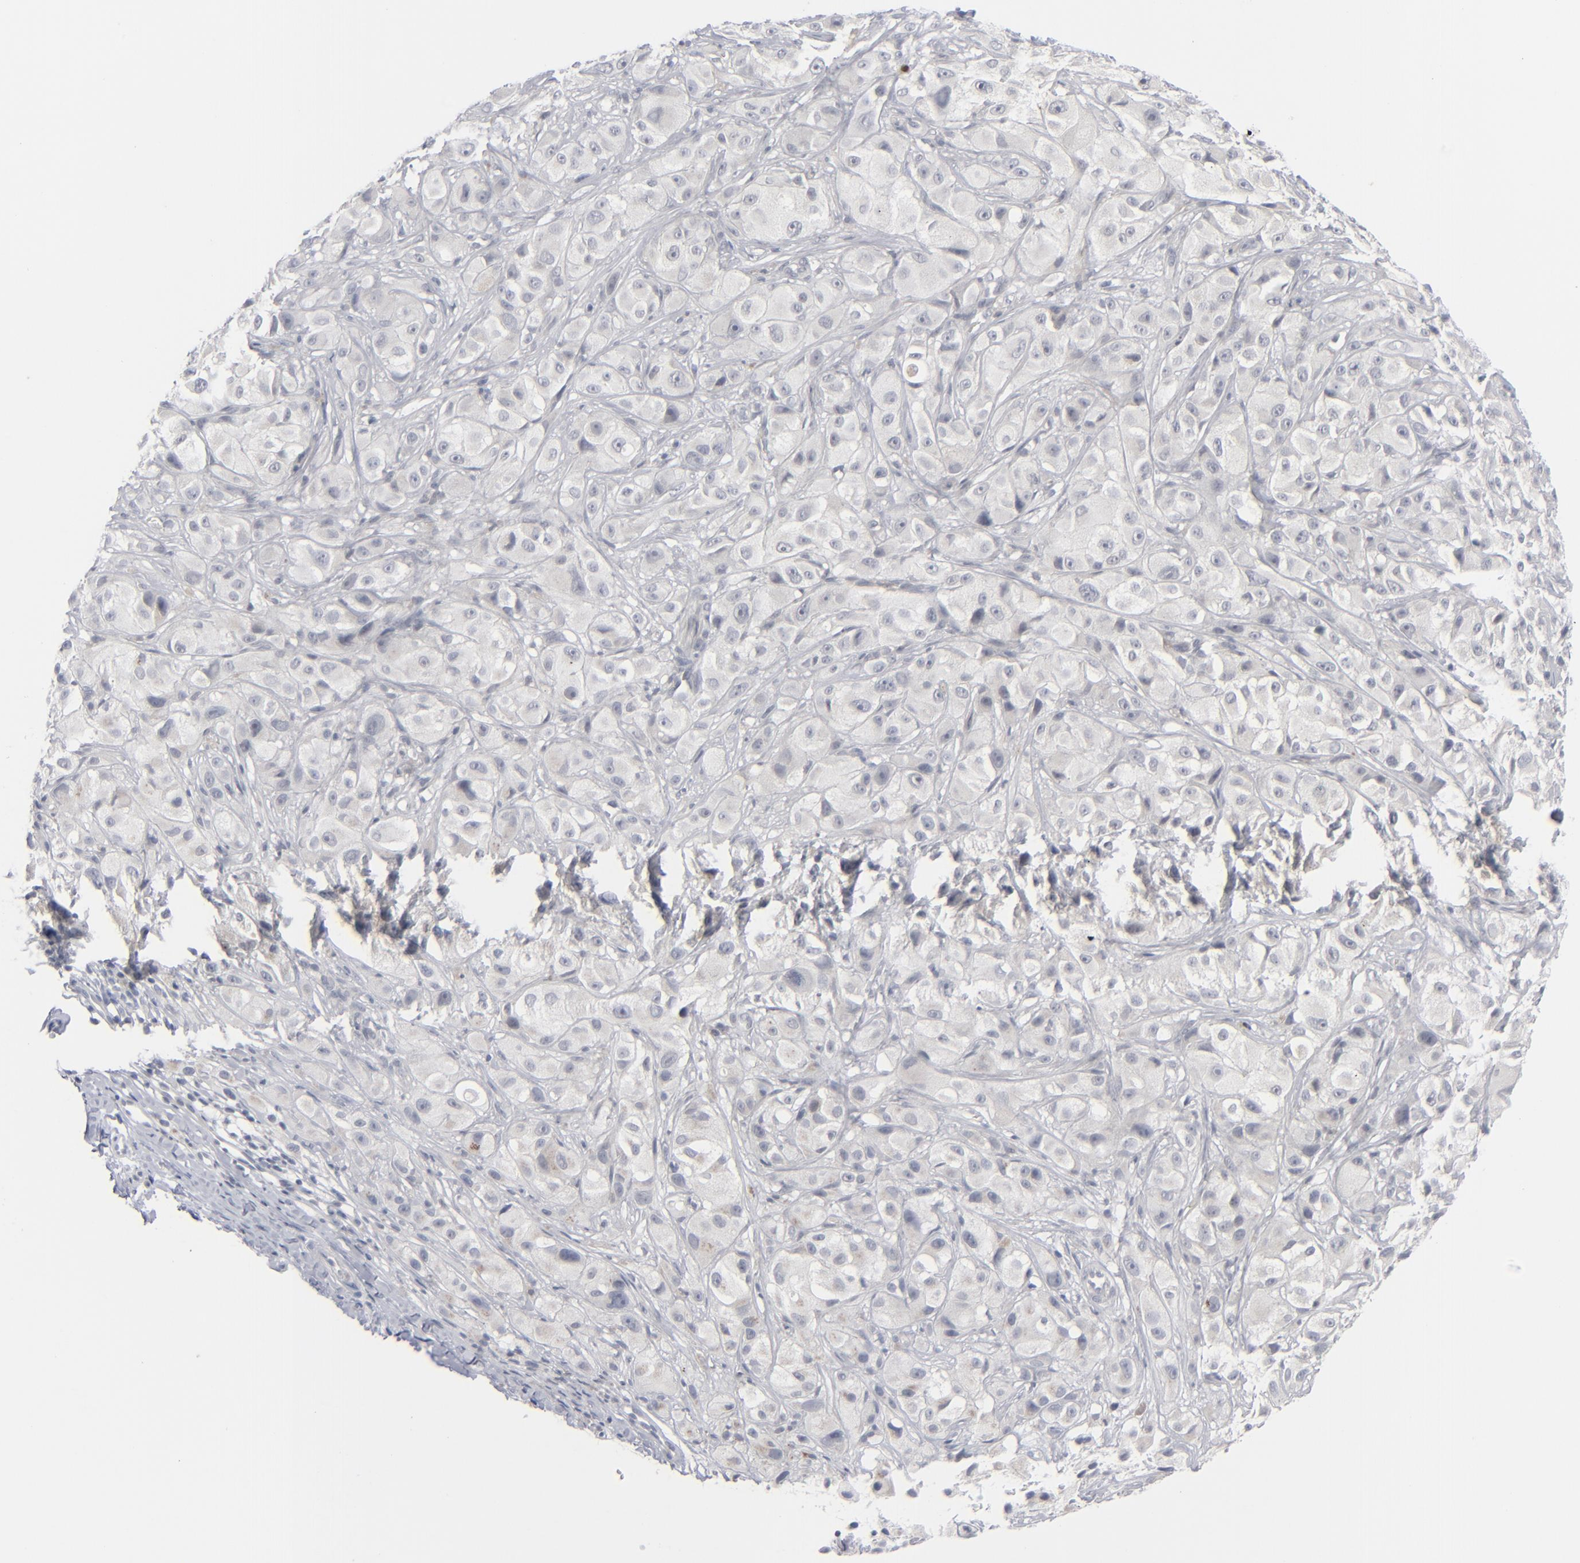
{"staining": {"intensity": "negative", "quantity": "none", "location": "none"}, "tissue": "melanoma", "cell_type": "Tumor cells", "image_type": "cancer", "snomed": [{"axis": "morphology", "description": "Malignant melanoma, NOS"}, {"axis": "topography", "description": "Skin"}], "caption": "High magnification brightfield microscopy of malignant melanoma stained with DAB (brown) and counterstained with hematoxylin (blue): tumor cells show no significant positivity.", "gene": "POF1B", "patient": {"sex": "male", "age": 56}}